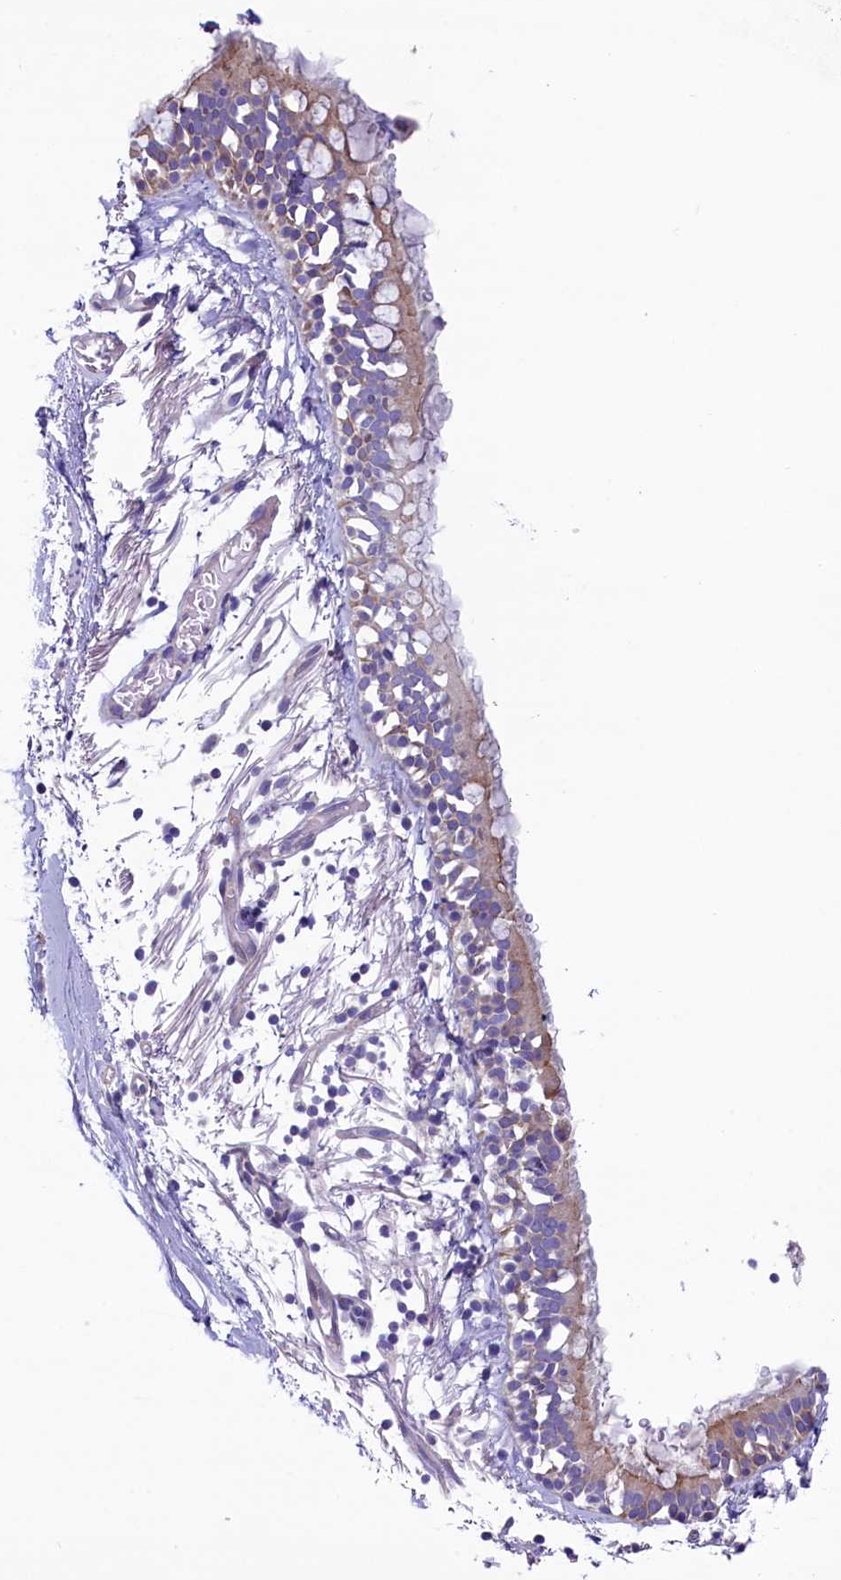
{"staining": {"intensity": "weak", "quantity": "<25%", "location": "cytoplasmic/membranous"}, "tissue": "nasopharynx", "cell_type": "Respiratory epithelial cells", "image_type": "normal", "snomed": [{"axis": "morphology", "description": "Normal tissue, NOS"}, {"axis": "topography", "description": "Nasopharynx"}], "caption": "Micrograph shows no protein expression in respiratory epithelial cells of unremarkable nasopharynx.", "gene": "KRBOX5", "patient": {"sex": "male", "age": 32}}